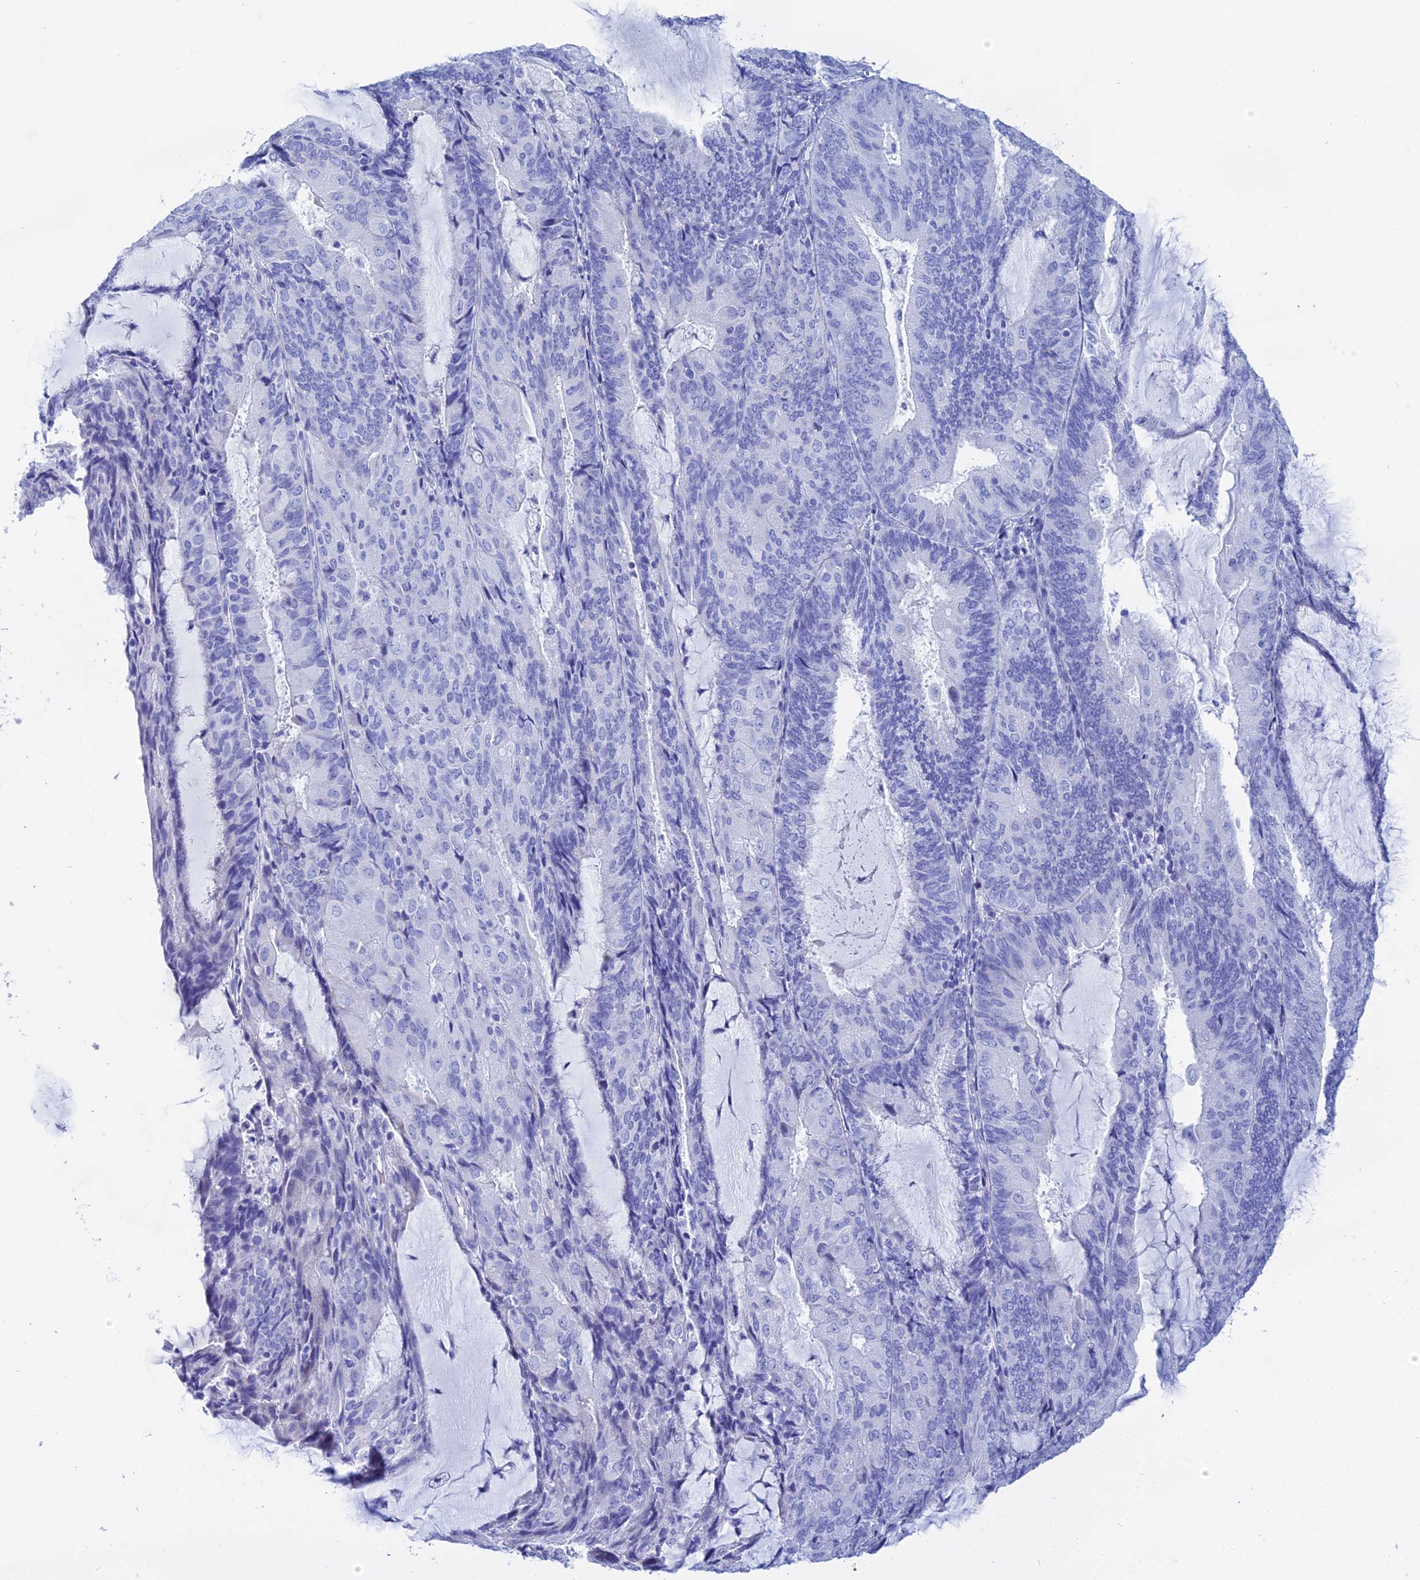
{"staining": {"intensity": "negative", "quantity": "none", "location": "none"}, "tissue": "endometrial cancer", "cell_type": "Tumor cells", "image_type": "cancer", "snomed": [{"axis": "morphology", "description": "Adenocarcinoma, NOS"}, {"axis": "topography", "description": "Endometrium"}], "caption": "Tumor cells are negative for protein expression in human endometrial cancer.", "gene": "TEX101", "patient": {"sex": "female", "age": 81}}